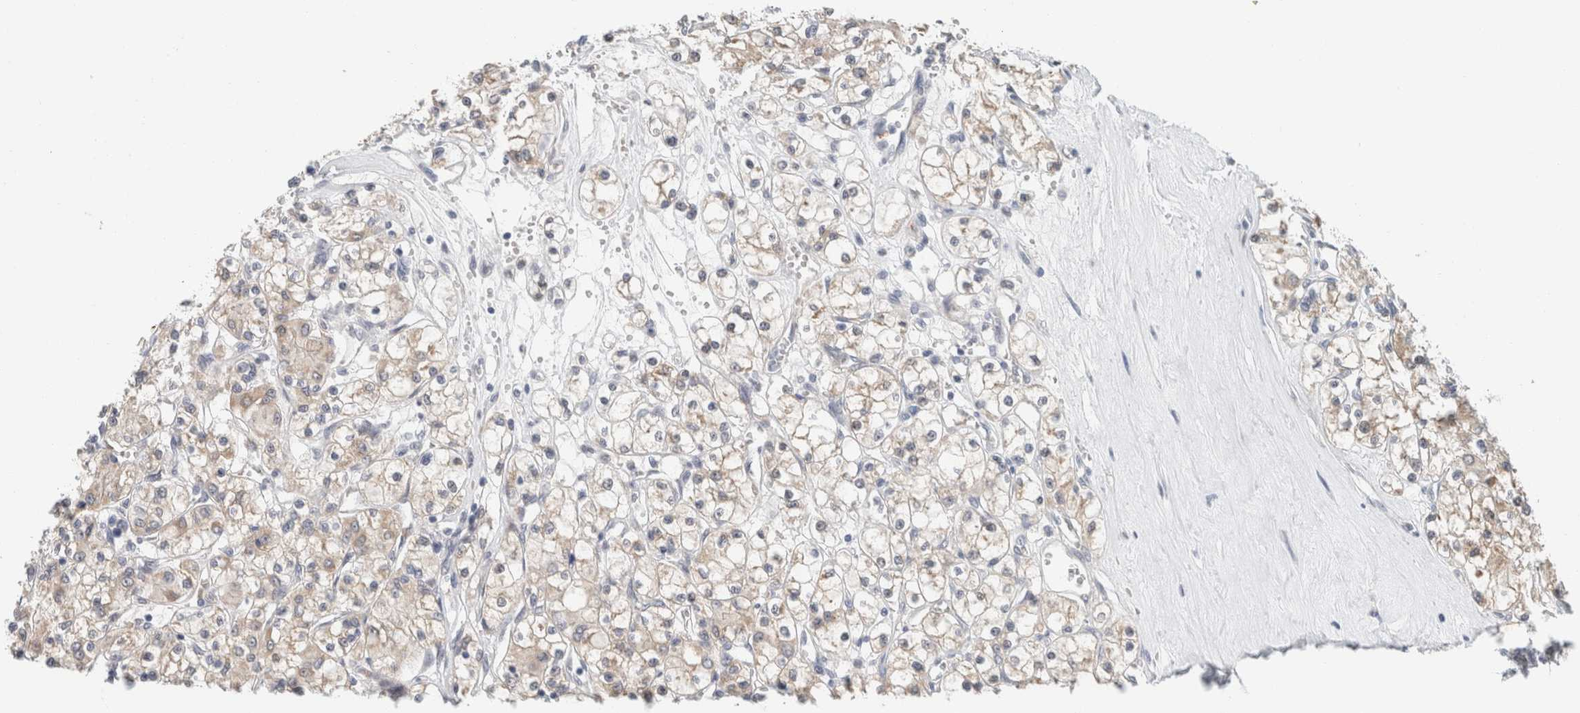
{"staining": {"intensity": "weak", "quantity": "25%-75%", "location": "cytoplasmic/membranous"}, "tissue": "renal cancer", "cell_type": "Tumor cells", "image_type": "cancer", "snomed": [{"axis": "morphology", "description": "Adenocarcinoma, NOS"}, {"axis": "topography", "description": "Kidney"}], "caption": "DAB immunohistochemical staining of renal cancer (adenocarcinoma) exhibits weak cytoplasmic/membranous protein expression in about 25%-75% of tumor cells.", "gene": "CRAT", "patient": {"sex": "female", "age": 59}}